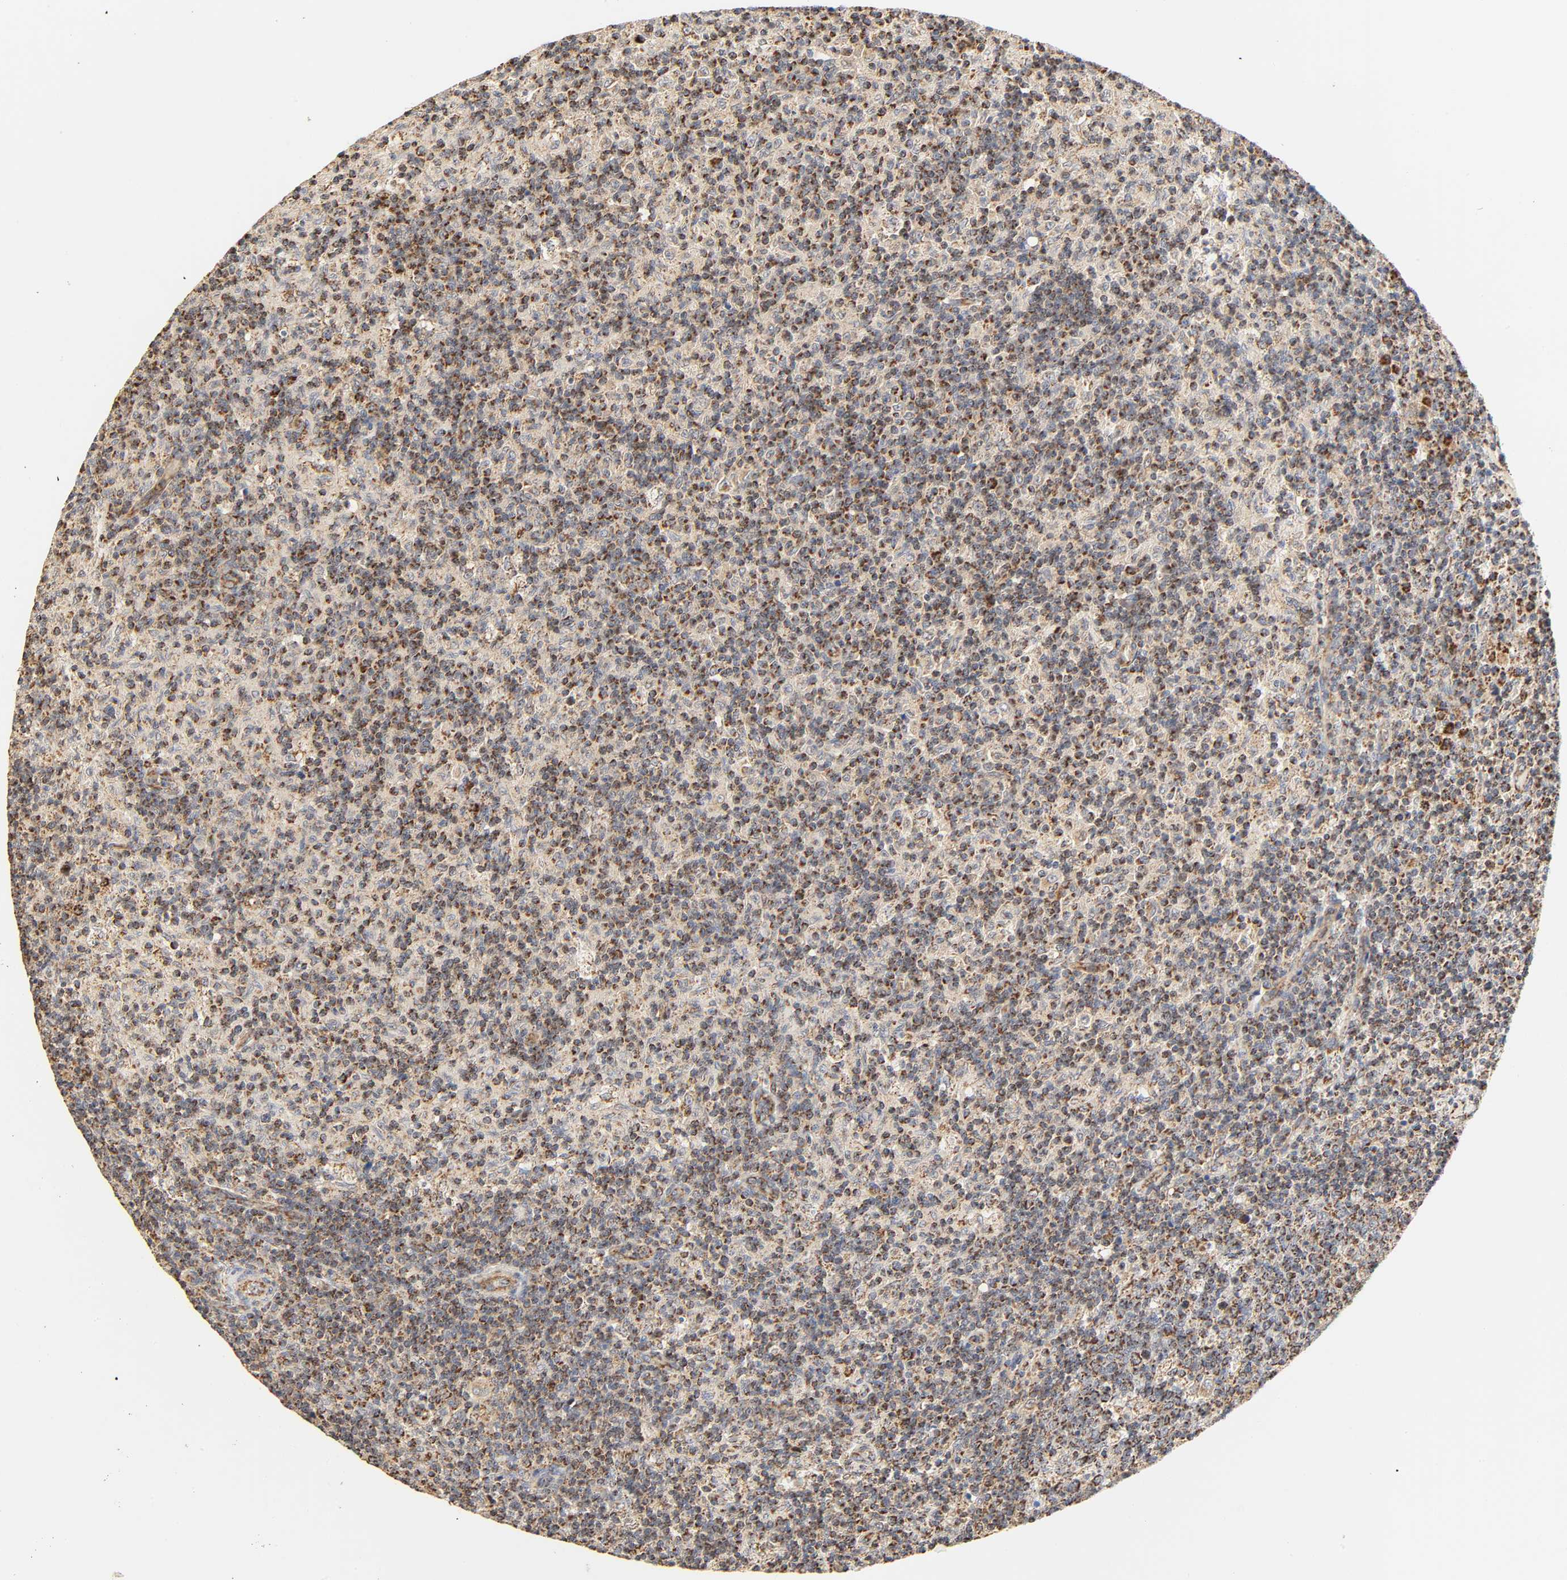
{"staining": {"intensity": "strong", "quantity": ">75%", "location": "cytoplasmic/membranous"}, "tissue": "lymph node", "cell_type": "Germinal center cells", "image_type": "normal", "snomed": [{"axis": "morphology", "description": "Normal tissue, NOS"}, {"axis": "morphology", "description": "Inflammation, NOS"}, {"axis": "topography", "description": "Lymph node"}], "caption": "An immunohistochemistry (IHC) photomicrograph of benign tissue is shown. Protein staining in brown shows strong cytoplasmic/membranous positivity in lymph node within germinal center cells. (DAB IHC, brown staining for protein, blue staining for nuclei).", "gene": "ZMAT5", "patient": {"sex": "male", "age": 55}}